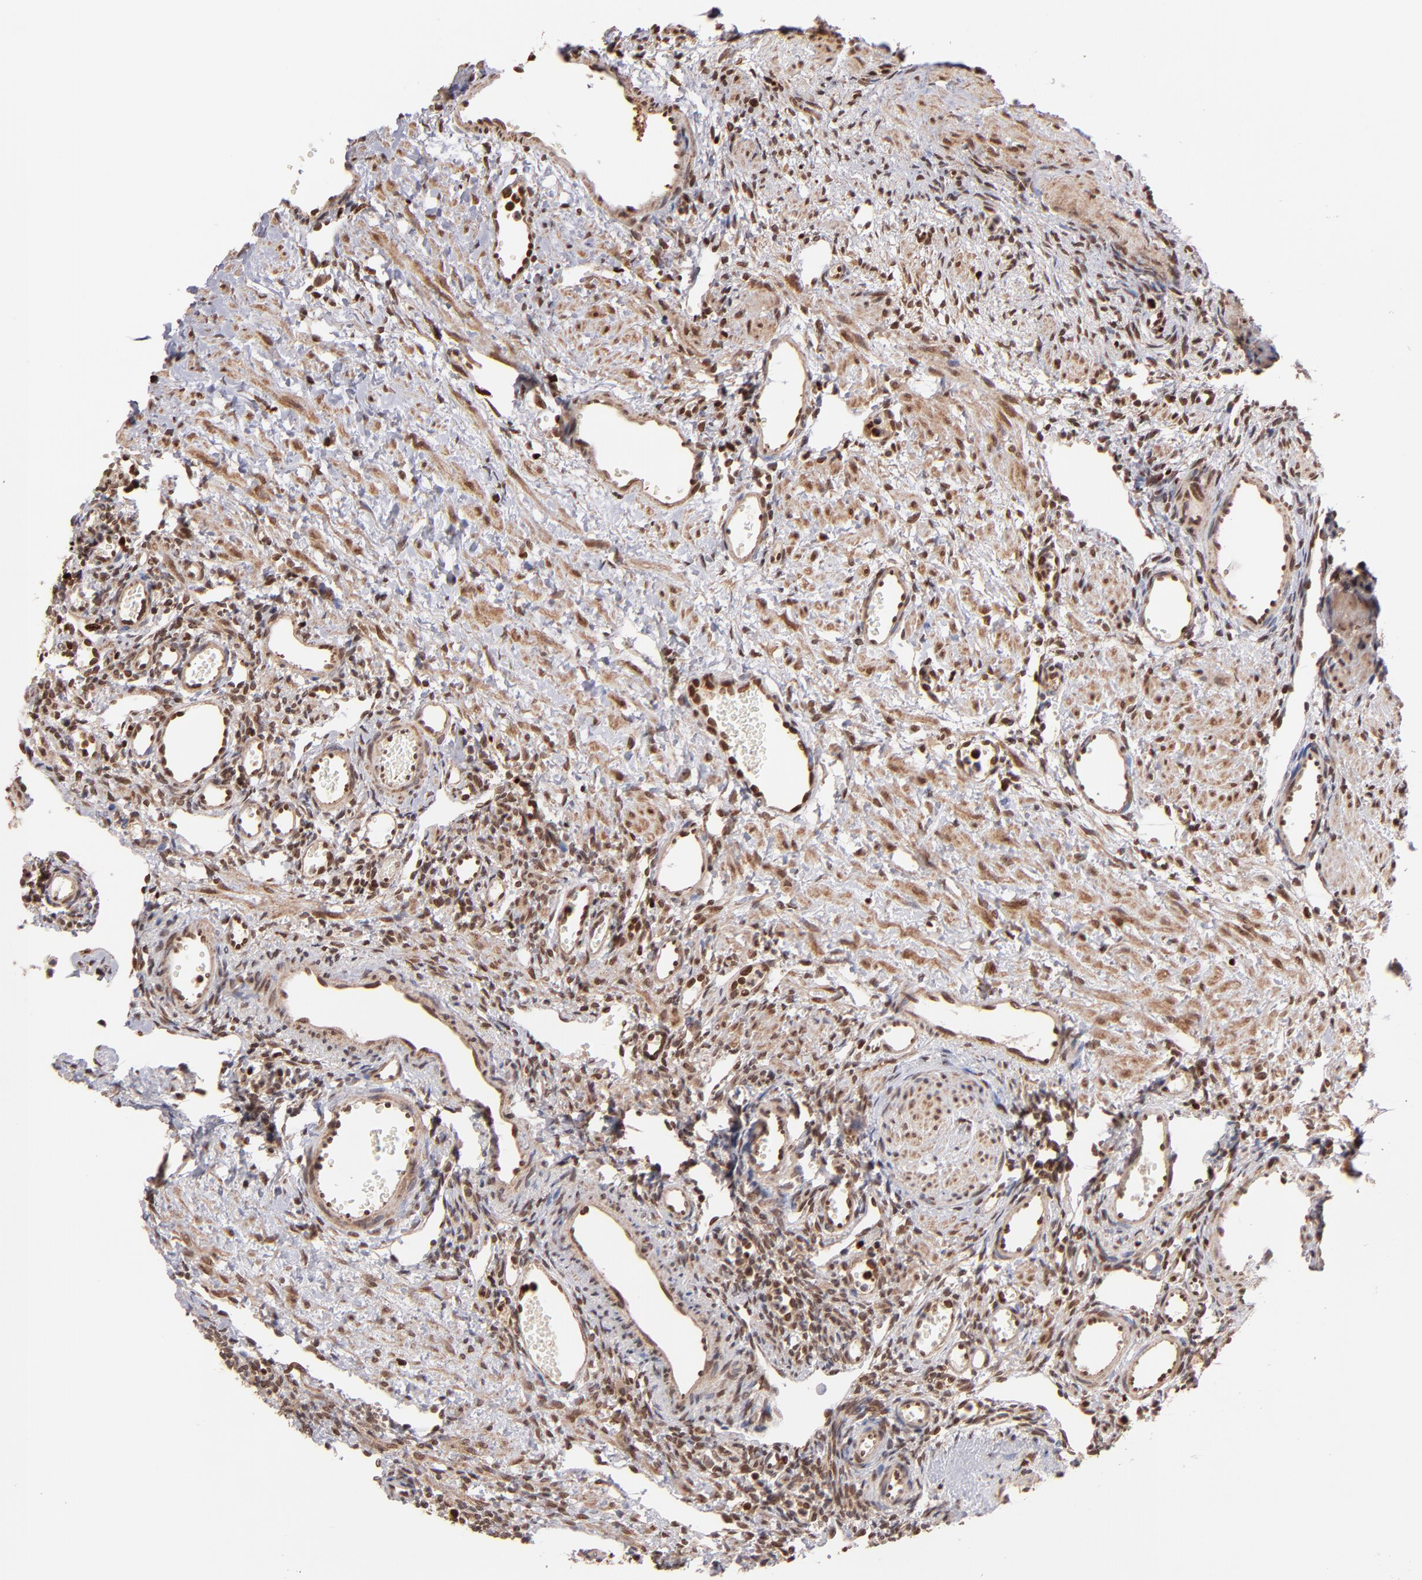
{"staining": {"intensity": "moderate", "quantity": ">75%", "location": "cytoplasmic/membranous,nuclear"}, "tissue": "ovary", "cell_type": "Follicle cells", "image_type": "normal", "snomed": [{"axis": "morphology", "description": "Normal tissue, NOS"}, {"axis": "topography", "description": "Ovary"}], "caption": "Protein analysis of unremarkable ovary displays moderate cytoplasmic/membranous,nuclear staining in approximately >75% of follicle cells. (brown staining indicates protein expression, while blue staining denotes nuclei).", "gene": "TOP1MT", "patient": {"sex": "female", "age": 33}}